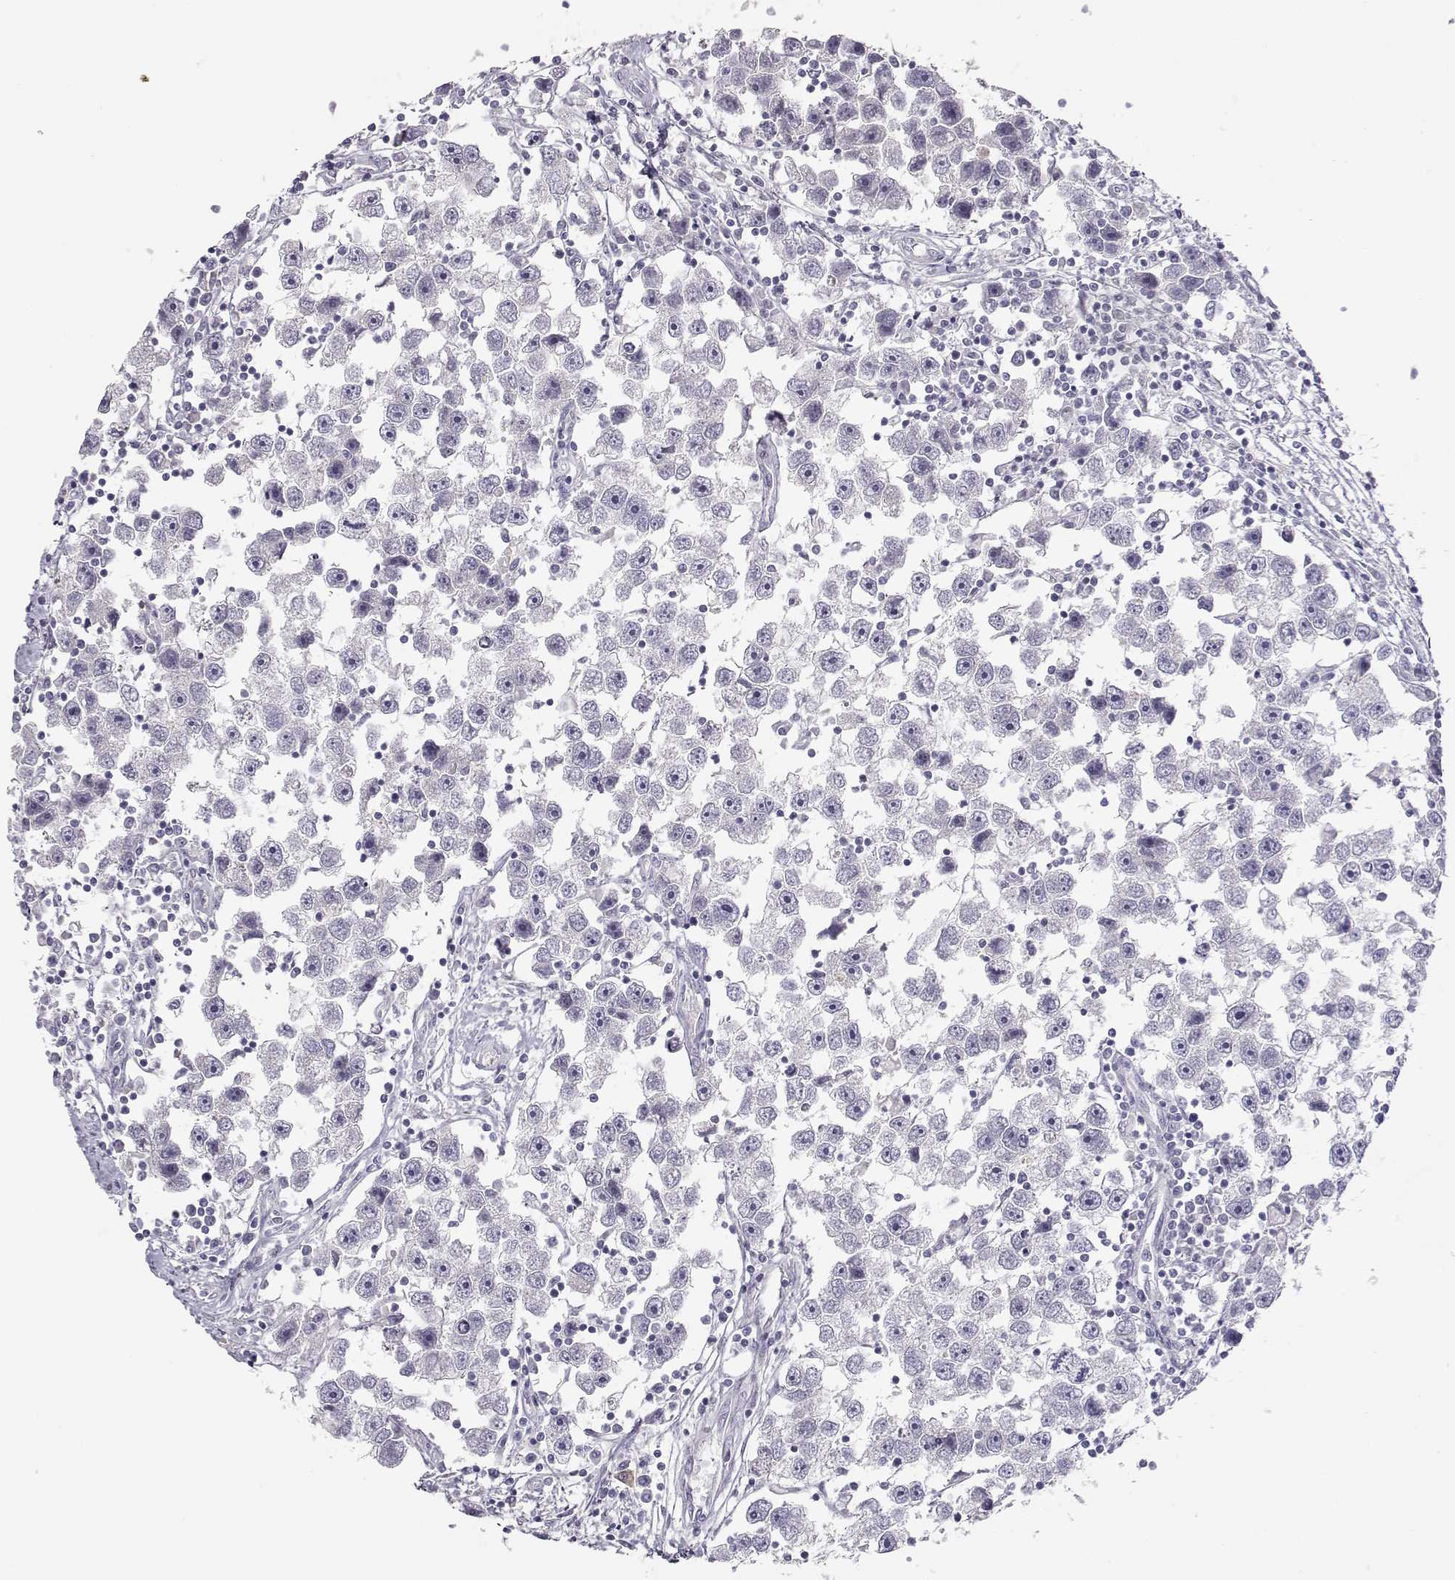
{"staining": {"intensity": "negative", "quantity": "none", "location": "none"}, "tissue": "testis cancer", "cell_type": "Tumor cells", "image_type": "cancer", "snomed": [{"axis": "morphology", "description": "Seminoma, NOS"}, {"axis": "topography", "description": "Testis"}], "caption": "Human testis cancer stained for a protein using immunohistochemistry displays no expression in tumor cells.", "gene": "TTC26", "patient": {"sex": "male", "age": 30}}